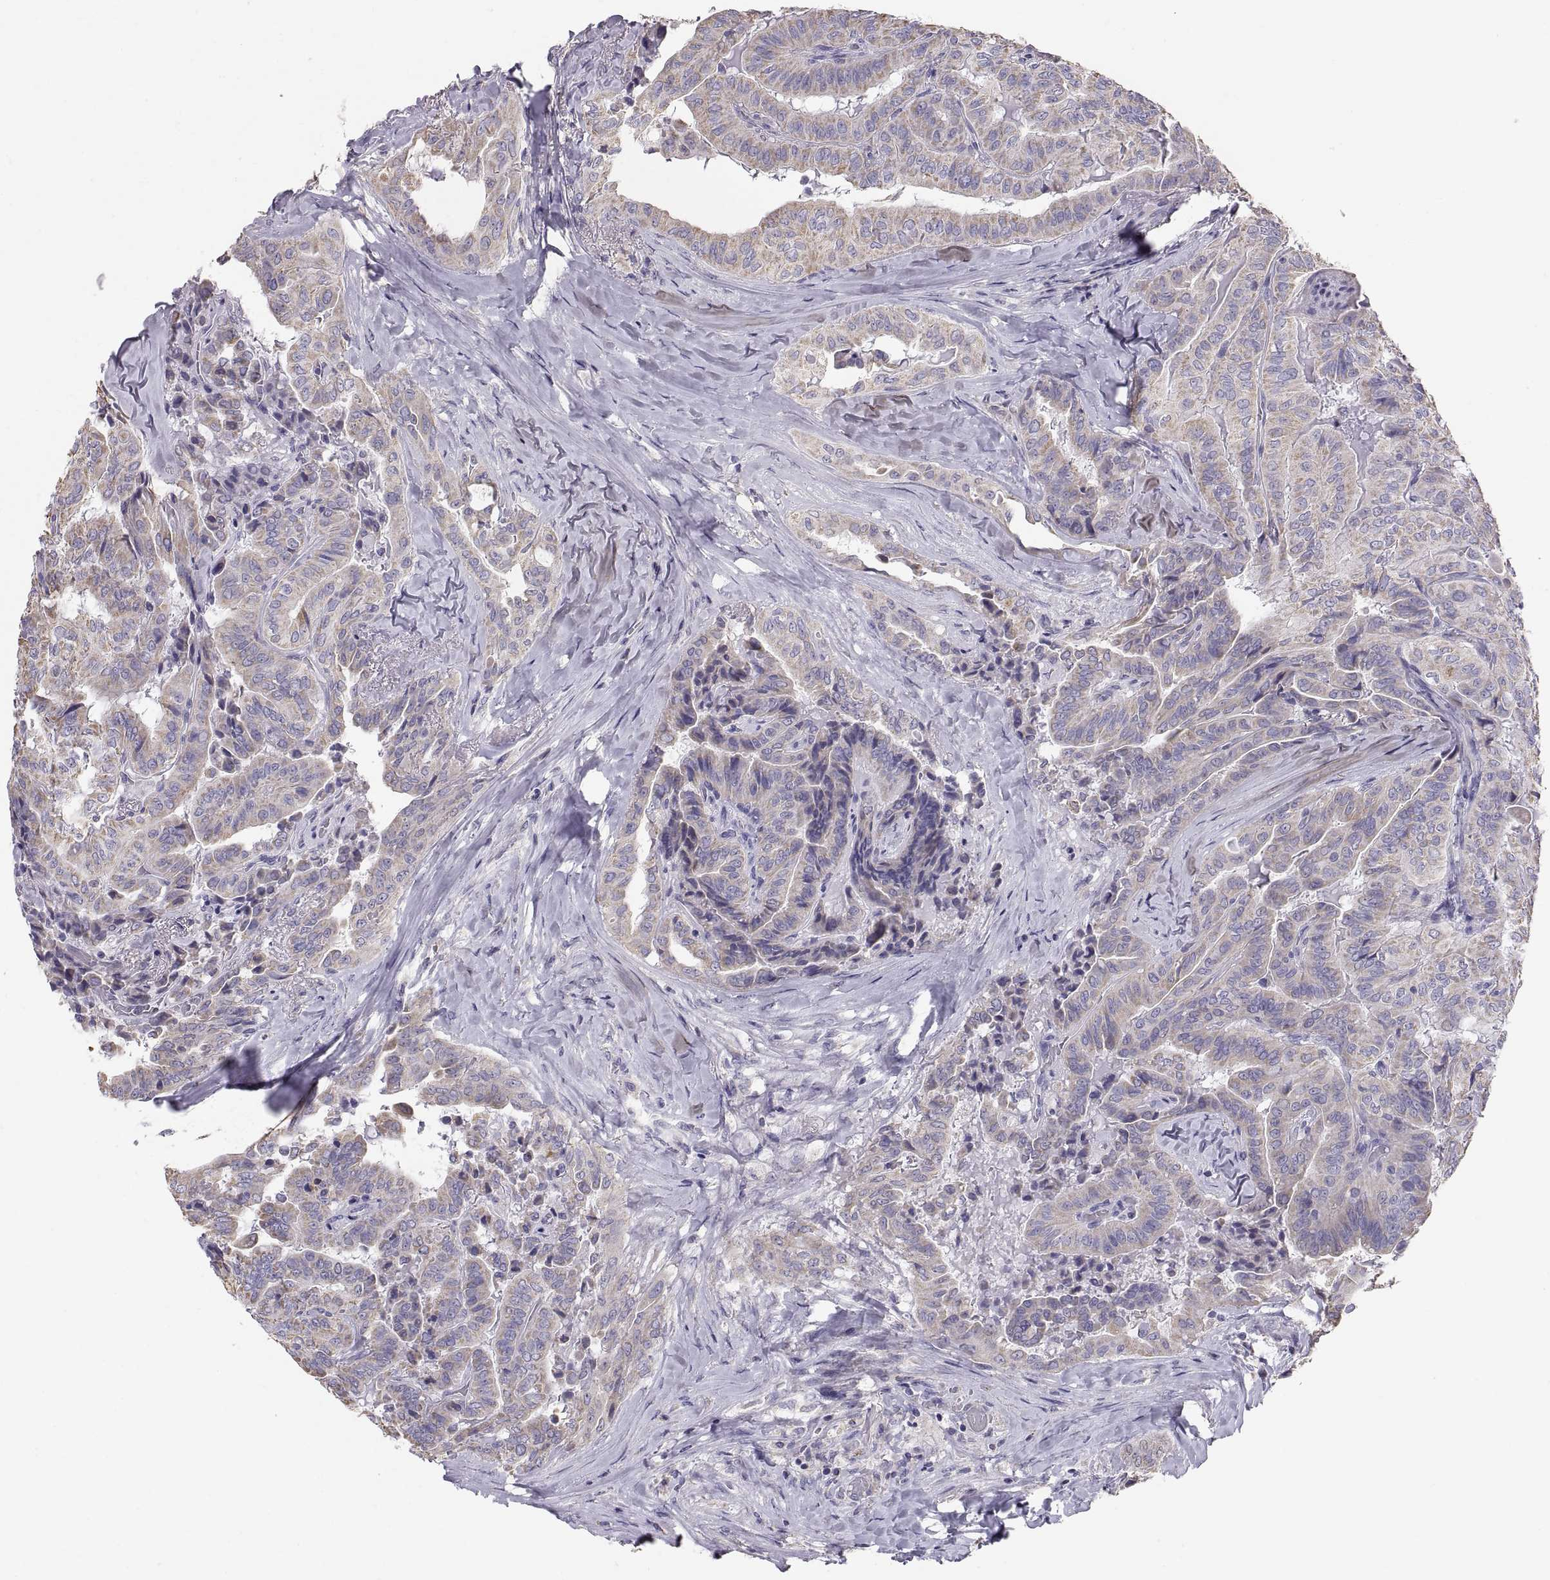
{"staining": {"intensity": "negative", "quantity": "none", "location": "none"}, "tissue": "thyroid cancer", "cell_type": "Tumor cells", "image_type": "cancer", "snomed": [{"axis": "morphology", "description": "Papillary adenocarcinoma, NOS"}, {"axis": "topography", "description": "Thyroid gland"}], "caption": "Micrograph shows no protein staining in tumor cells of papillary adenocarcinoma (thyroid) tissue. (DAB immunohistochemistry (IHC) visualized using brightfield microscopy, high magnification).", "gene": "TNNC1", "patient": {"sex": "female", "age": 68}}